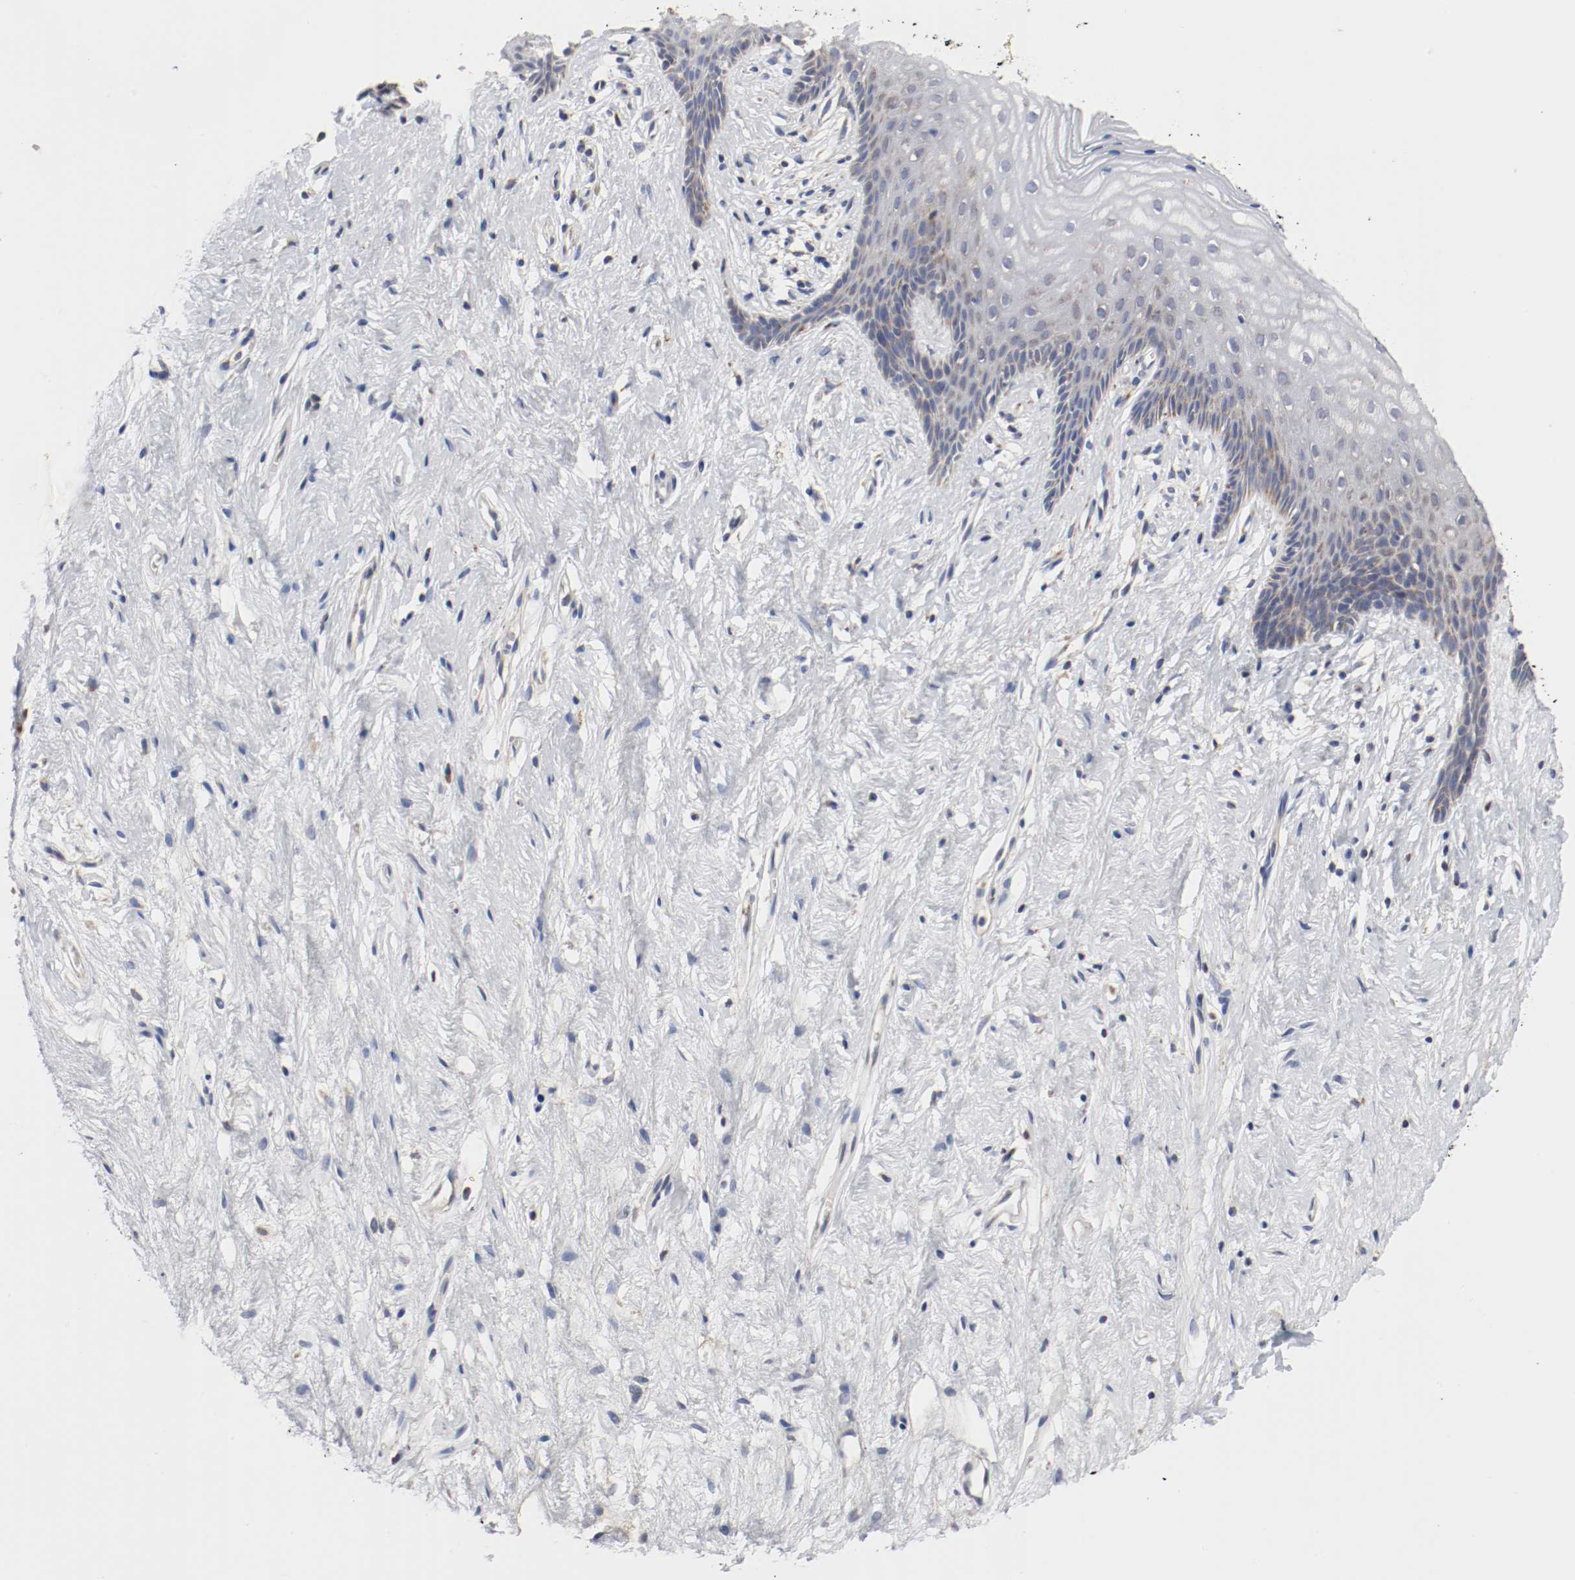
{"staining": {"intensity": "strong", "quantity": "<25%", "location": "cytoplasmic/membranous"}, "tissue": "vagina", "cell_type": "Squamous epithelial cells", "image_type": "normal", "snomed": [{"axis": "morphology", "description": "Normal tissue, NOS"}, {"axis": "topography", "description": "Vagina"}], "caption": "IHC of unremarkable vagina reveals medium levels of strong cytoplasmic/membranous expression in approximately <25% of squamous epithelial cells.", "gene": "AFG3L2", "patient": {"sex": "female", "age": 44}}